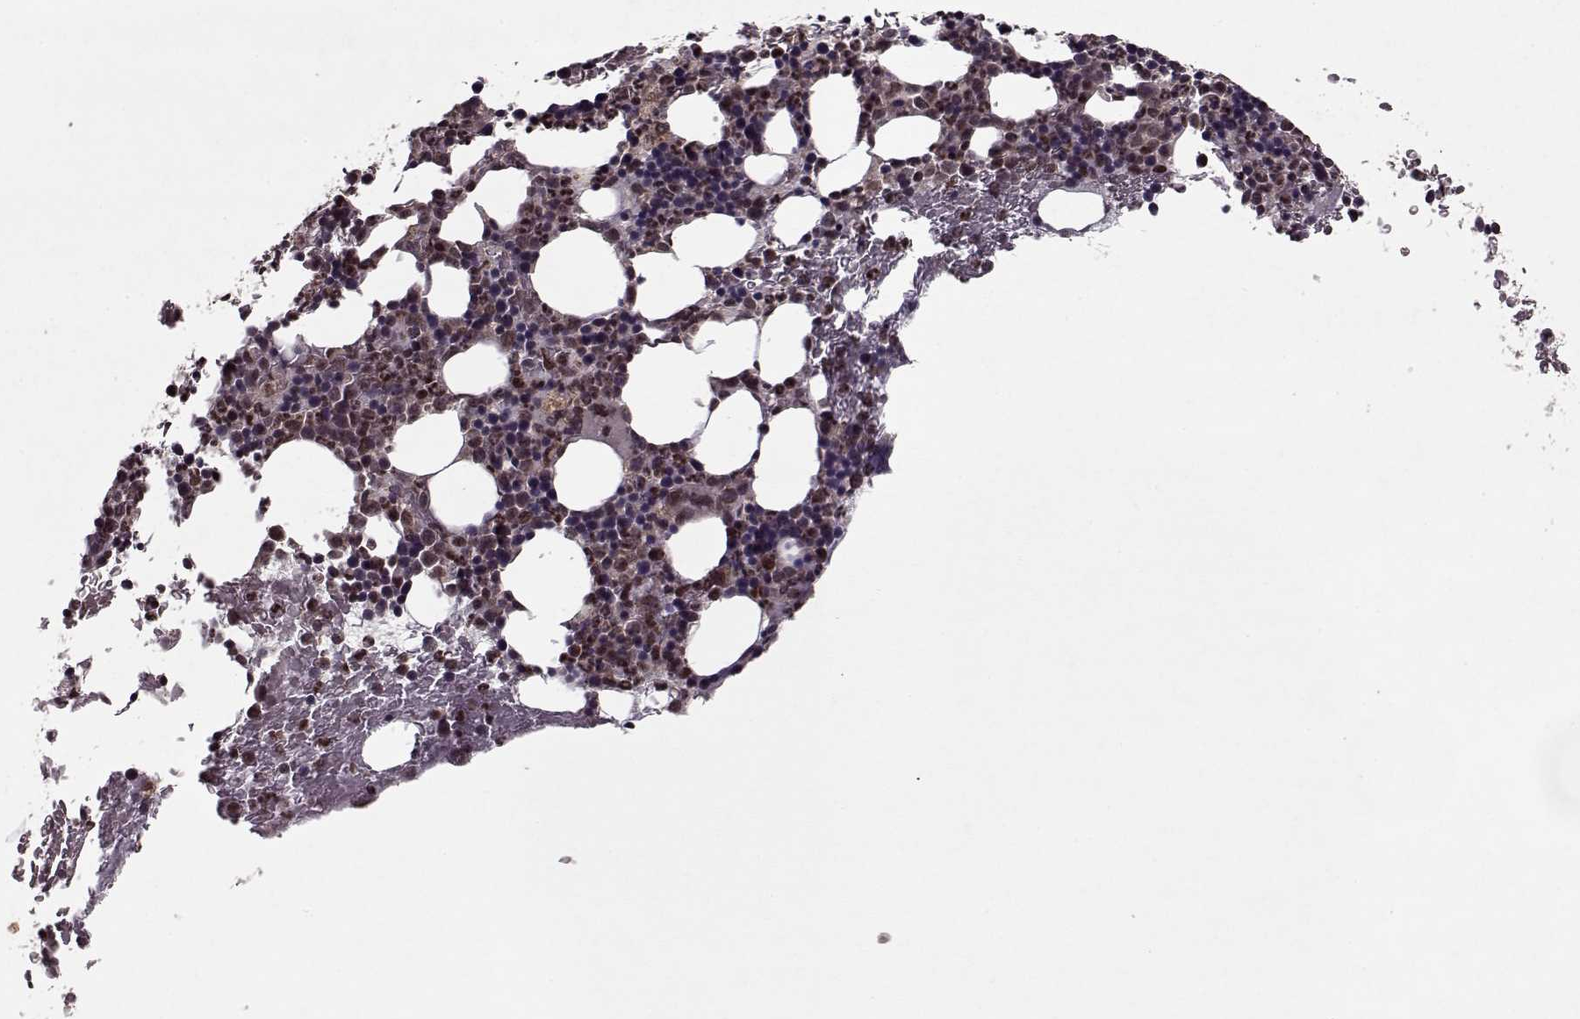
{"staining": {"intensity": "weak", "quantity": "<25%", "location": "nuclear"}, "tissue": "bone marrow", "cell_type": "Hematopoietic cells", "image_type": "normal", "snomed": [{"axis": "morphology", "description": "Normal tissue, NOS"}, {"axis": "topography", "description": "Bone marrow"}], "caption": "IHC image of benign bone marrow: human bone marrow stained with DAB demonstrates no significant protein staining in hematopoietic cells.", "gene": "PSMA7", "patient": {"sex": "male", "age": 72}}